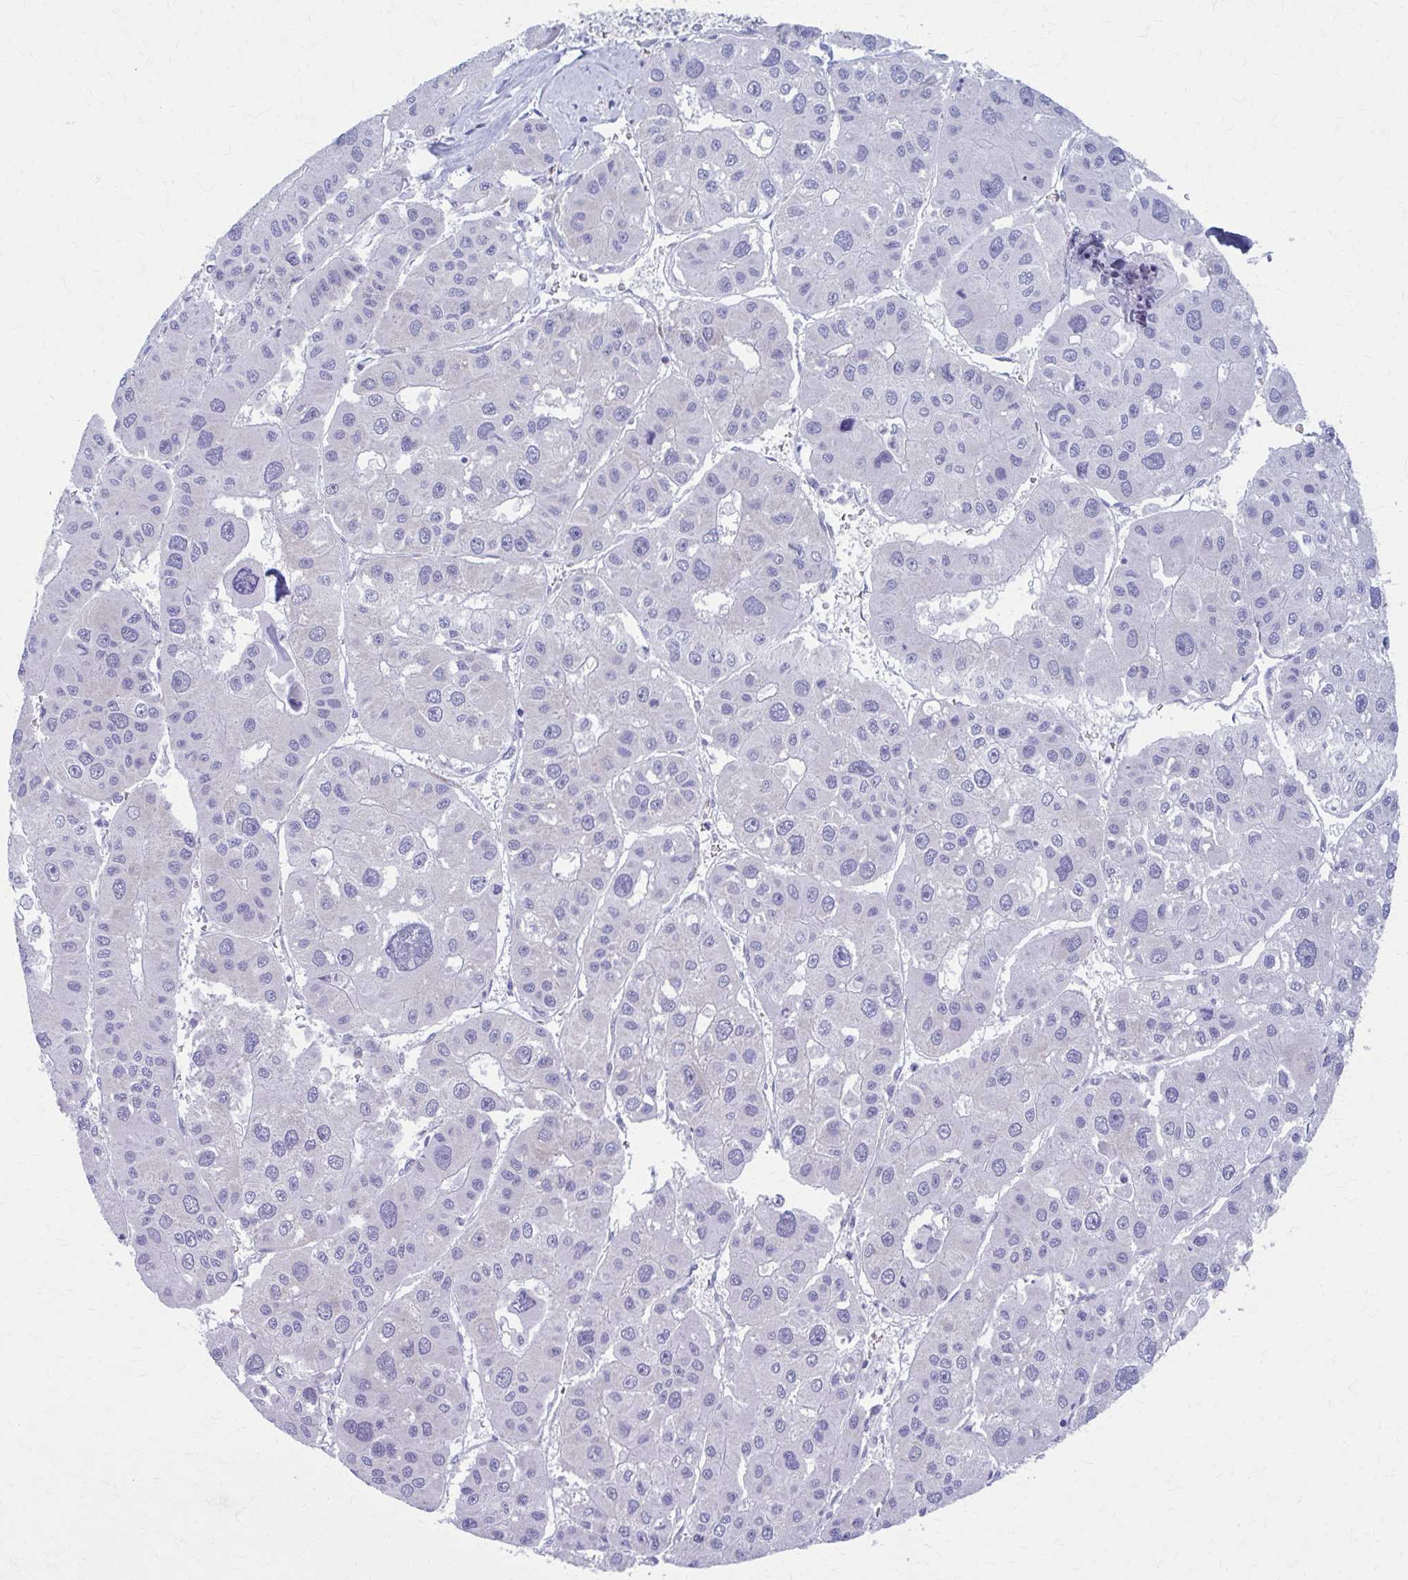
{"staining": {"intensity": "negative", "quantity": "none", "location": "none"}, "tissue": "liver cancer", "cell_type": "Tumor cells", "image_type": "cancer", "snomed": [{"axis": "morphology", "description": "Carcinoma, Hepatocellular, NOS"}, {"axis": "topography", "description": "Liver"}], "caption": "An immunohistochemistry micrograph of liver cancer (hepatocellular carcinoma) is shown. There is no staining in tumor cells of liver cancer (hepatocellular carcinoma).", "gene": "SPATS2L", "patient": {"sex": "male", "age": 73}}